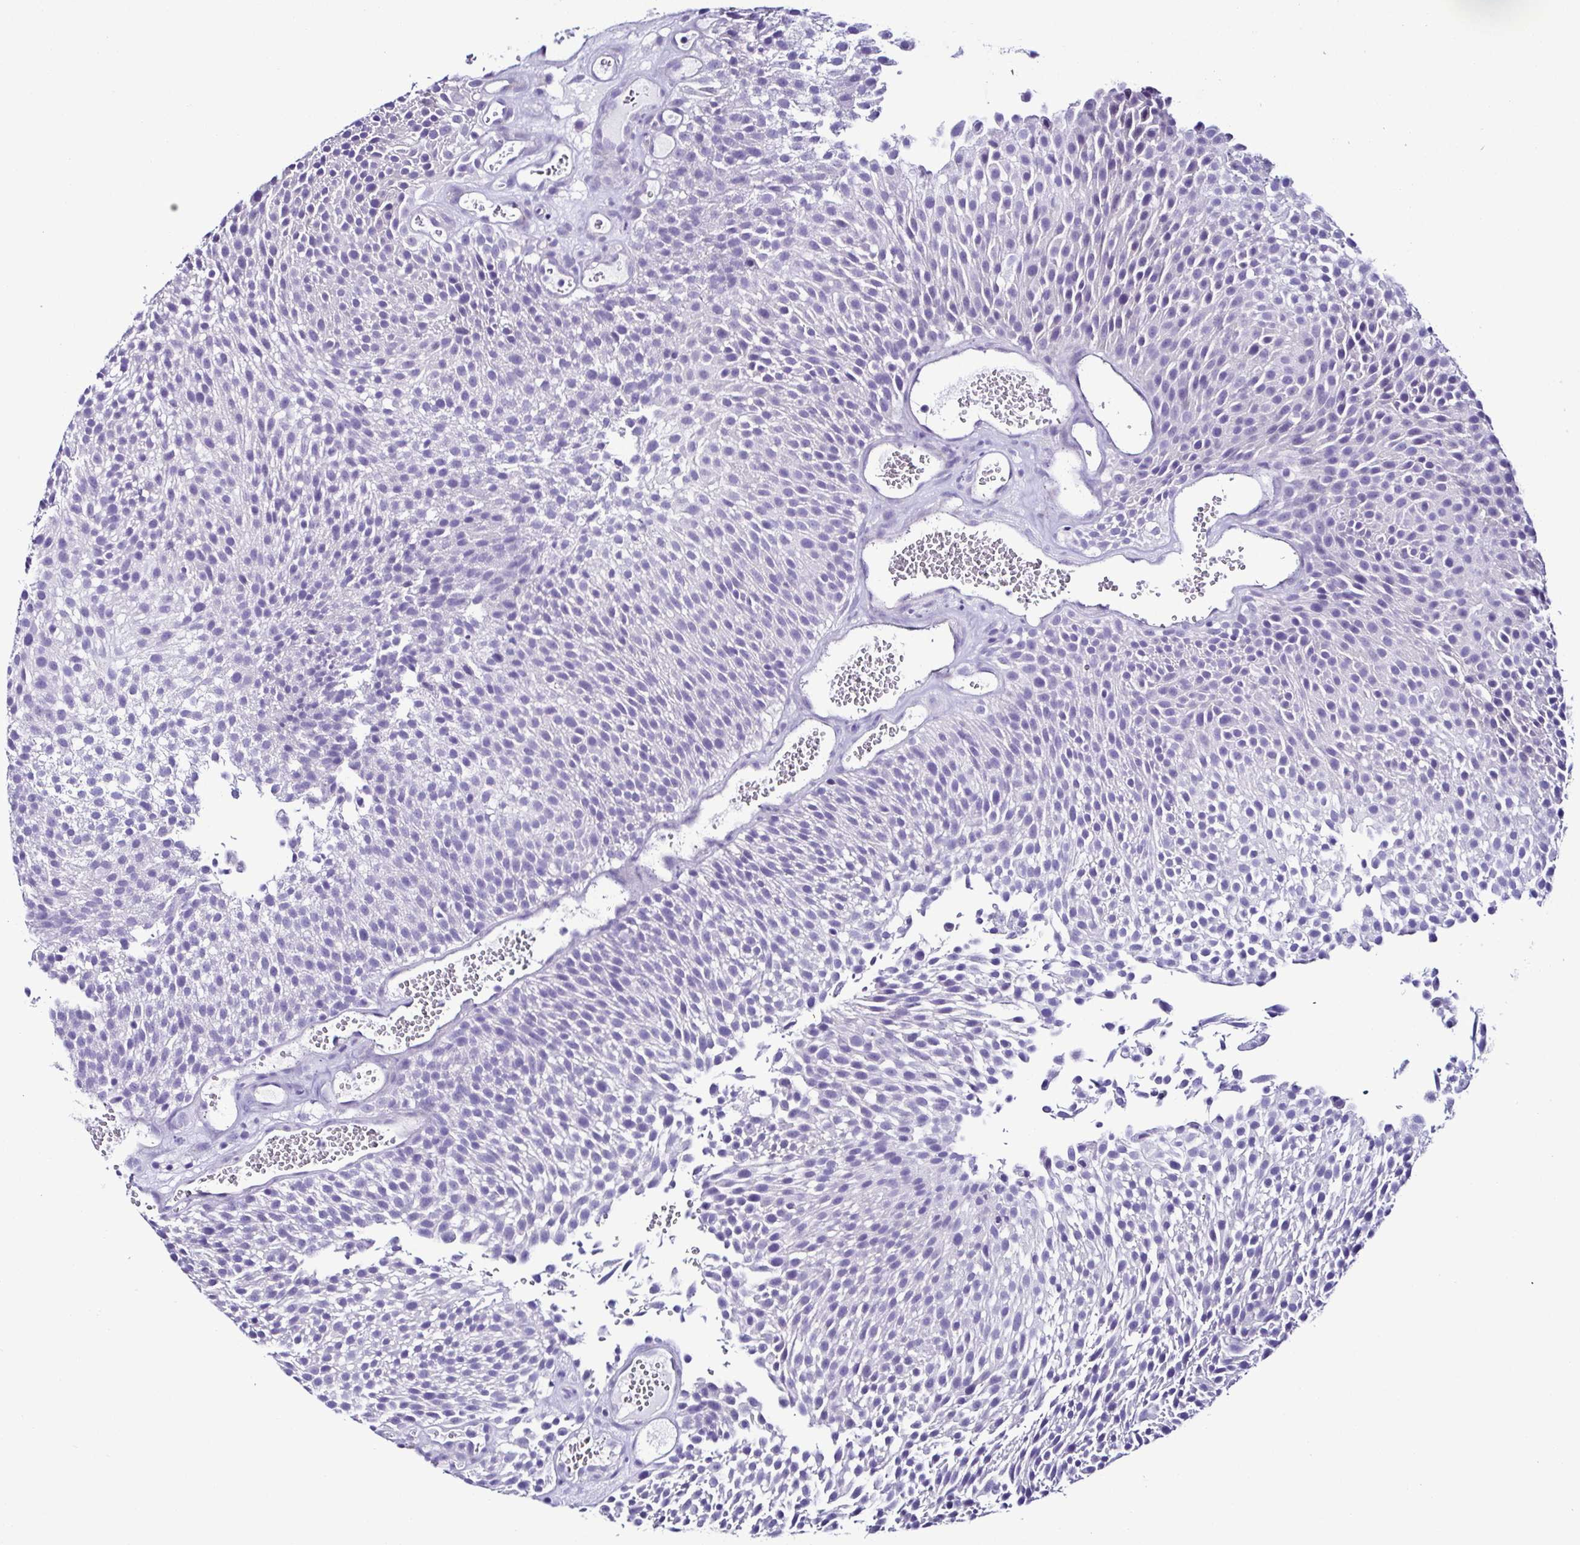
{"staining": {"intensity": "negative", "quantity": "none", "location": "none"}, "tissue": "urothelial cancer", "cell_type": "Tumor cells", "image_type": "cancer", "snomed": [{"axis": "morphology", "description": "Urothelial carcinoma, Low grade"}, {"axis": "topography", "description": "Urinary bladder"}], "caption": "DAB immunohistochemical staining of human urothelial cancer reveals no significant positivity in tumor cells.", "gene": "SRL", "patient": {"sex": "female", "age": 79}}